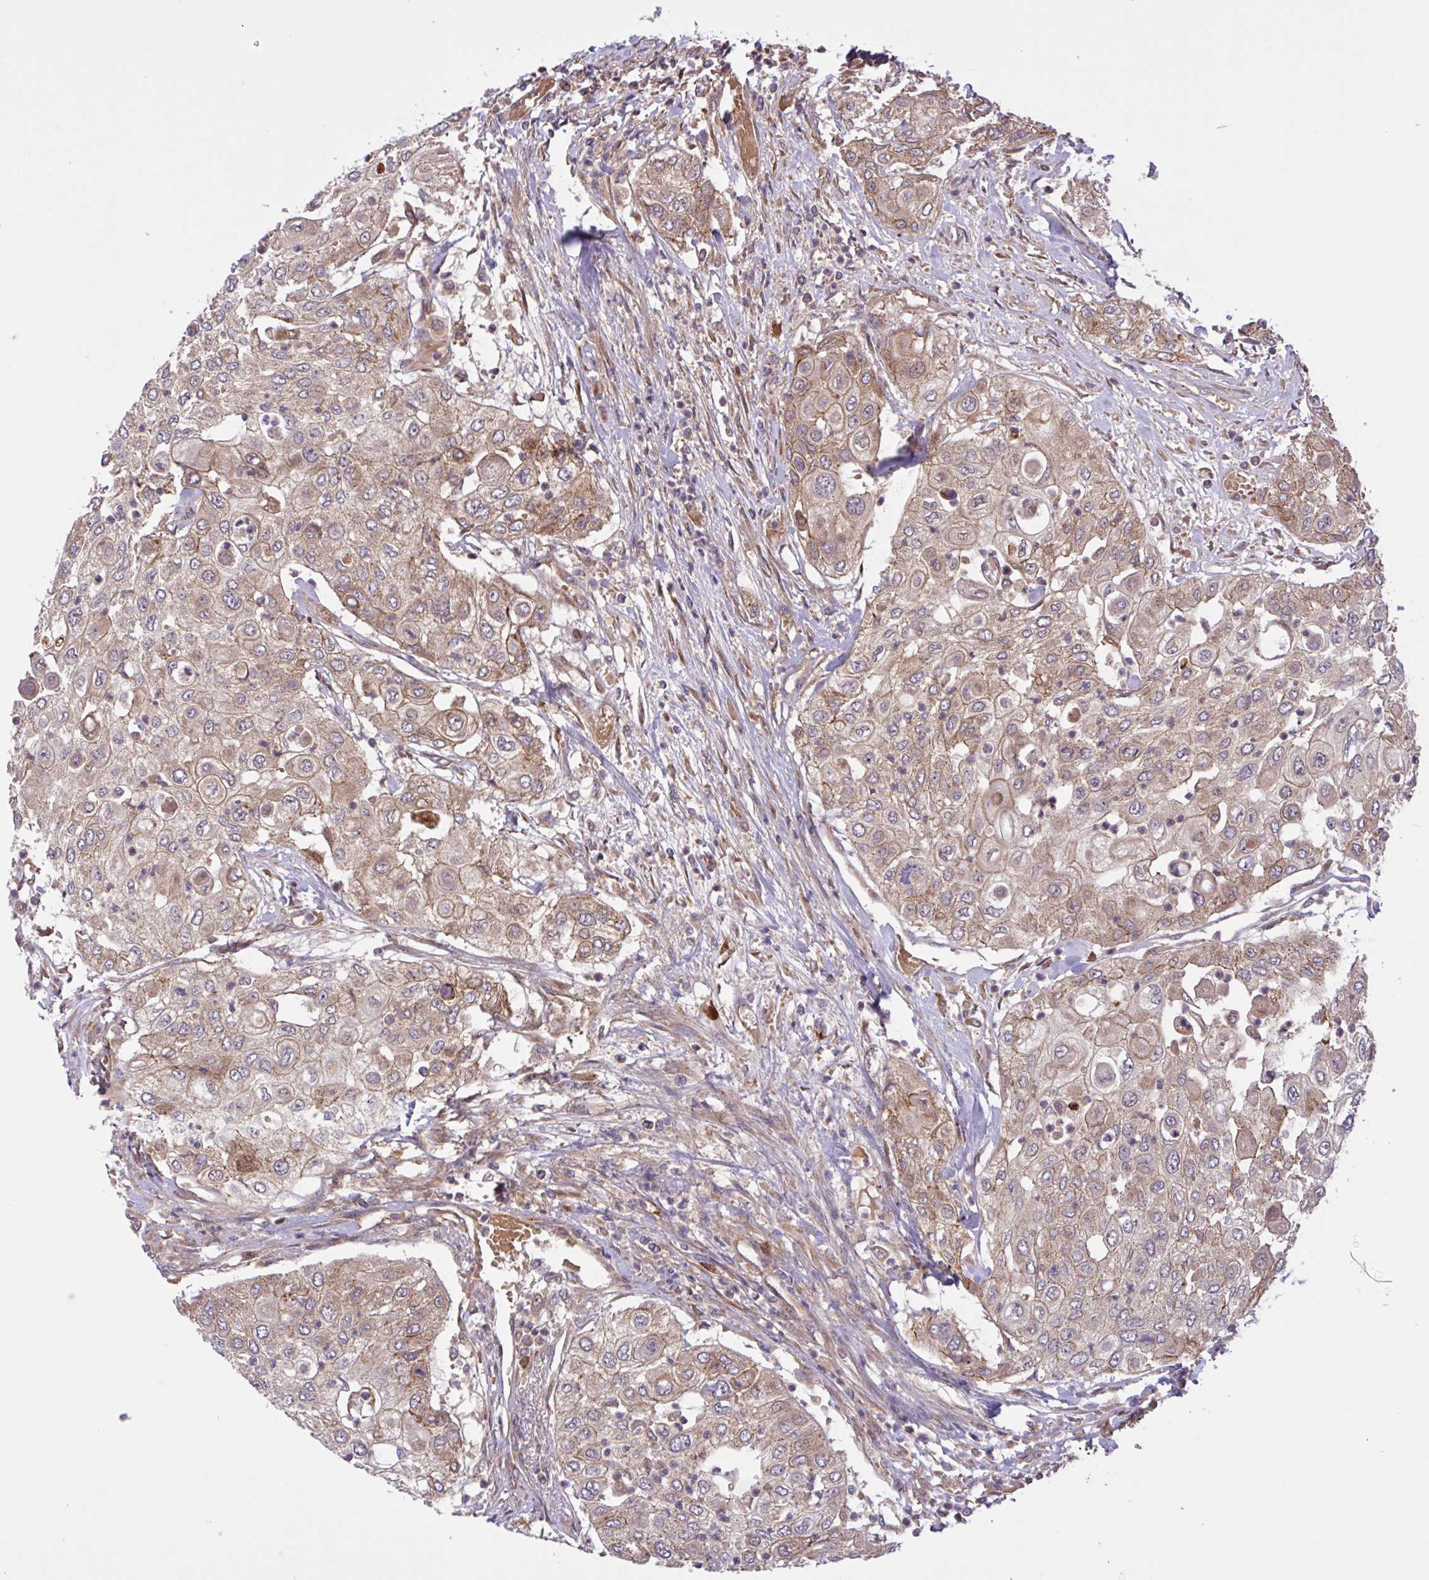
{"staining": {"intensity": "weak", "quantity": ">75%", "location": "cytoplasmic/membranous"}, "tissue": "urothelial cancer", "cell_type": "Tumor cells", "image_type": "cancer", "snomed": [{"axis": "morphology", "description": "Urothelial carcinoma, High grade"}, {"axis": "topography", "description": "Urinary bladder"}], "caption": "Human high-grade urothelial carcinoma stained with a protein marker displays weak staining in tumor cells.", "gene": "INTS10", "patient": {"sex": "female", "age": 79}}